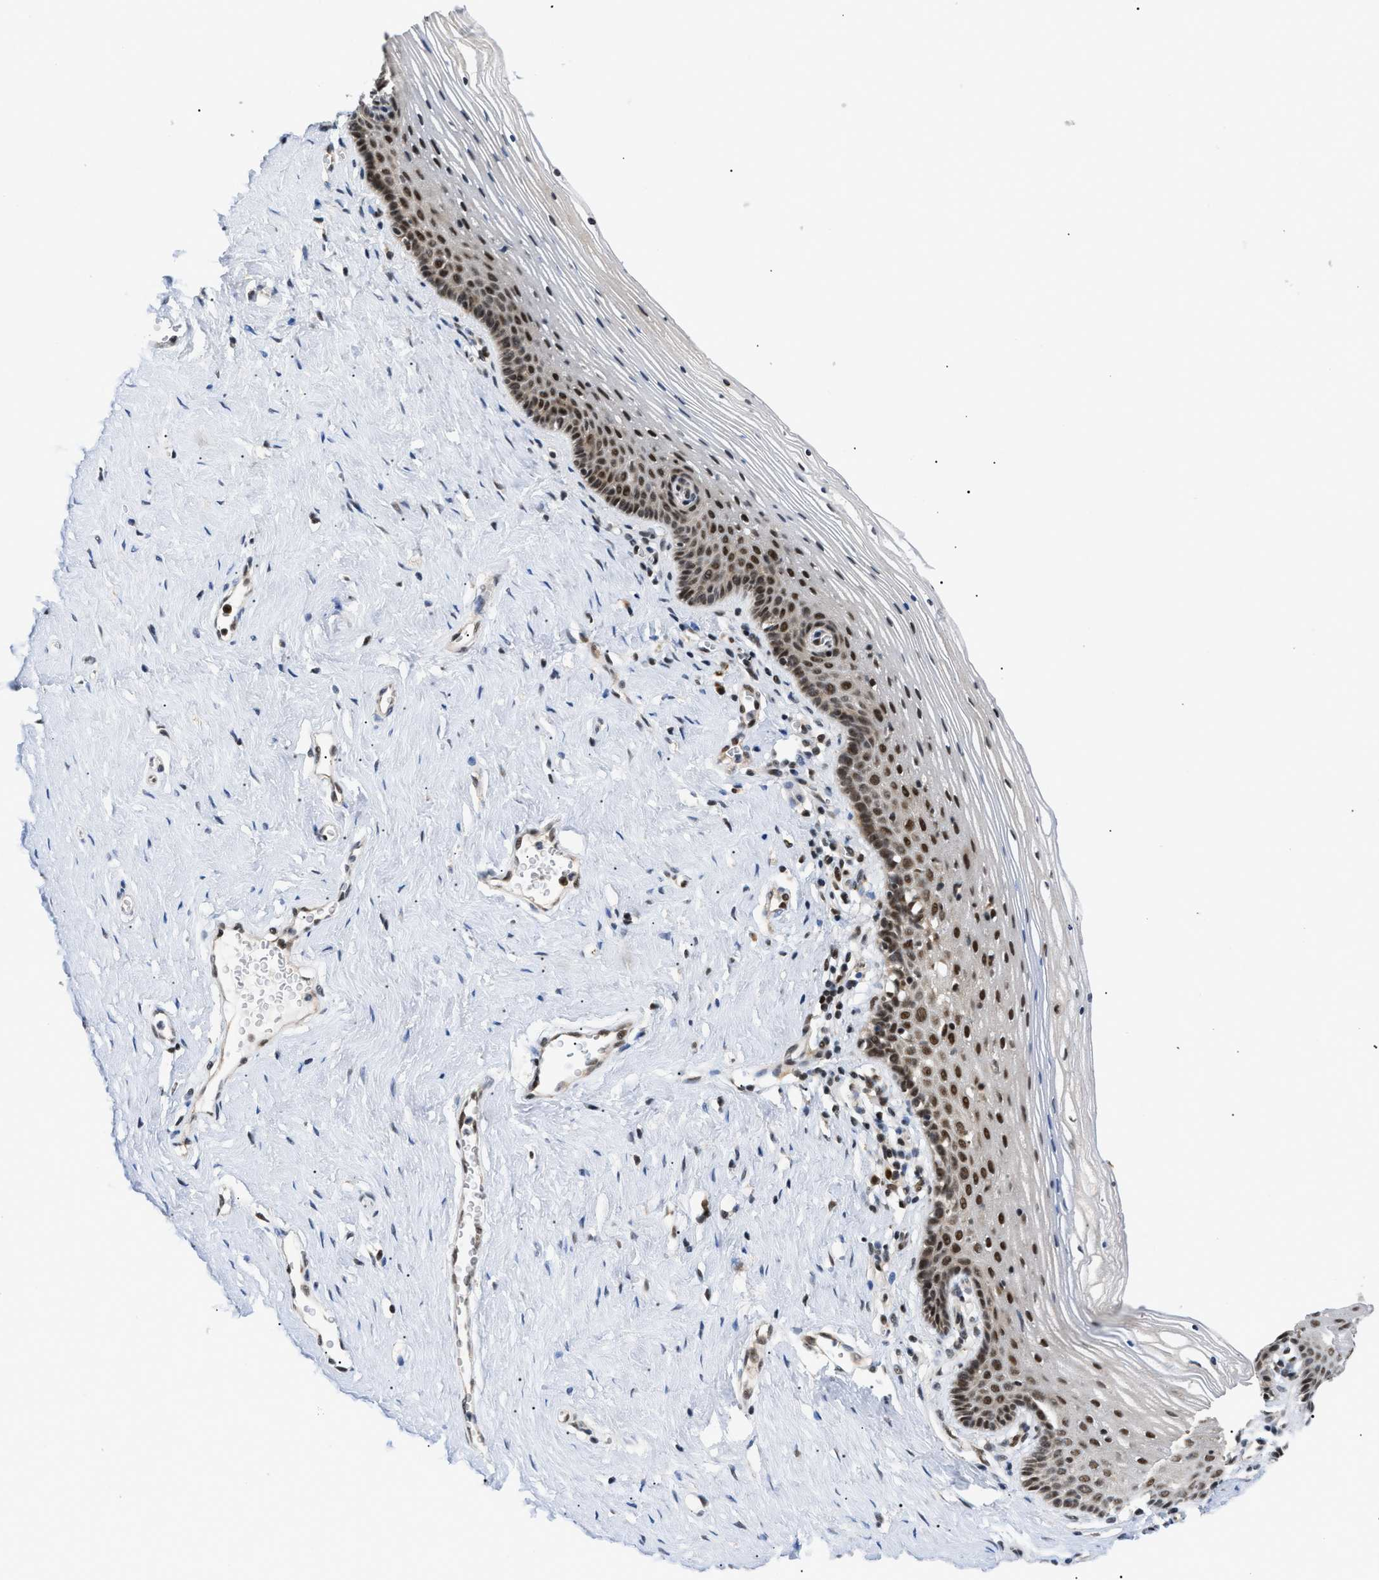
{"staining": {"intensity": "moderate", "quantity": ">75%", "location": "nuclear"}, "tissue": "vagina", "cell_type": "Squamous epithelial cells", "image_type": "normal", "snomed": [{"axis": "morphology", "description": "Normal tissue, NOS"}, {"axis": "topography", "description": "Vagina"}], "caption": "A high-resolution histopathology image shows immunohistochemistry (IHC) staining of benign vagina, which exhibits moderate nuclear staining in about >75% of squamous epithelial cells.", "gene": "ZBTB11", "patient": {"sex": "female", "age": 32}}